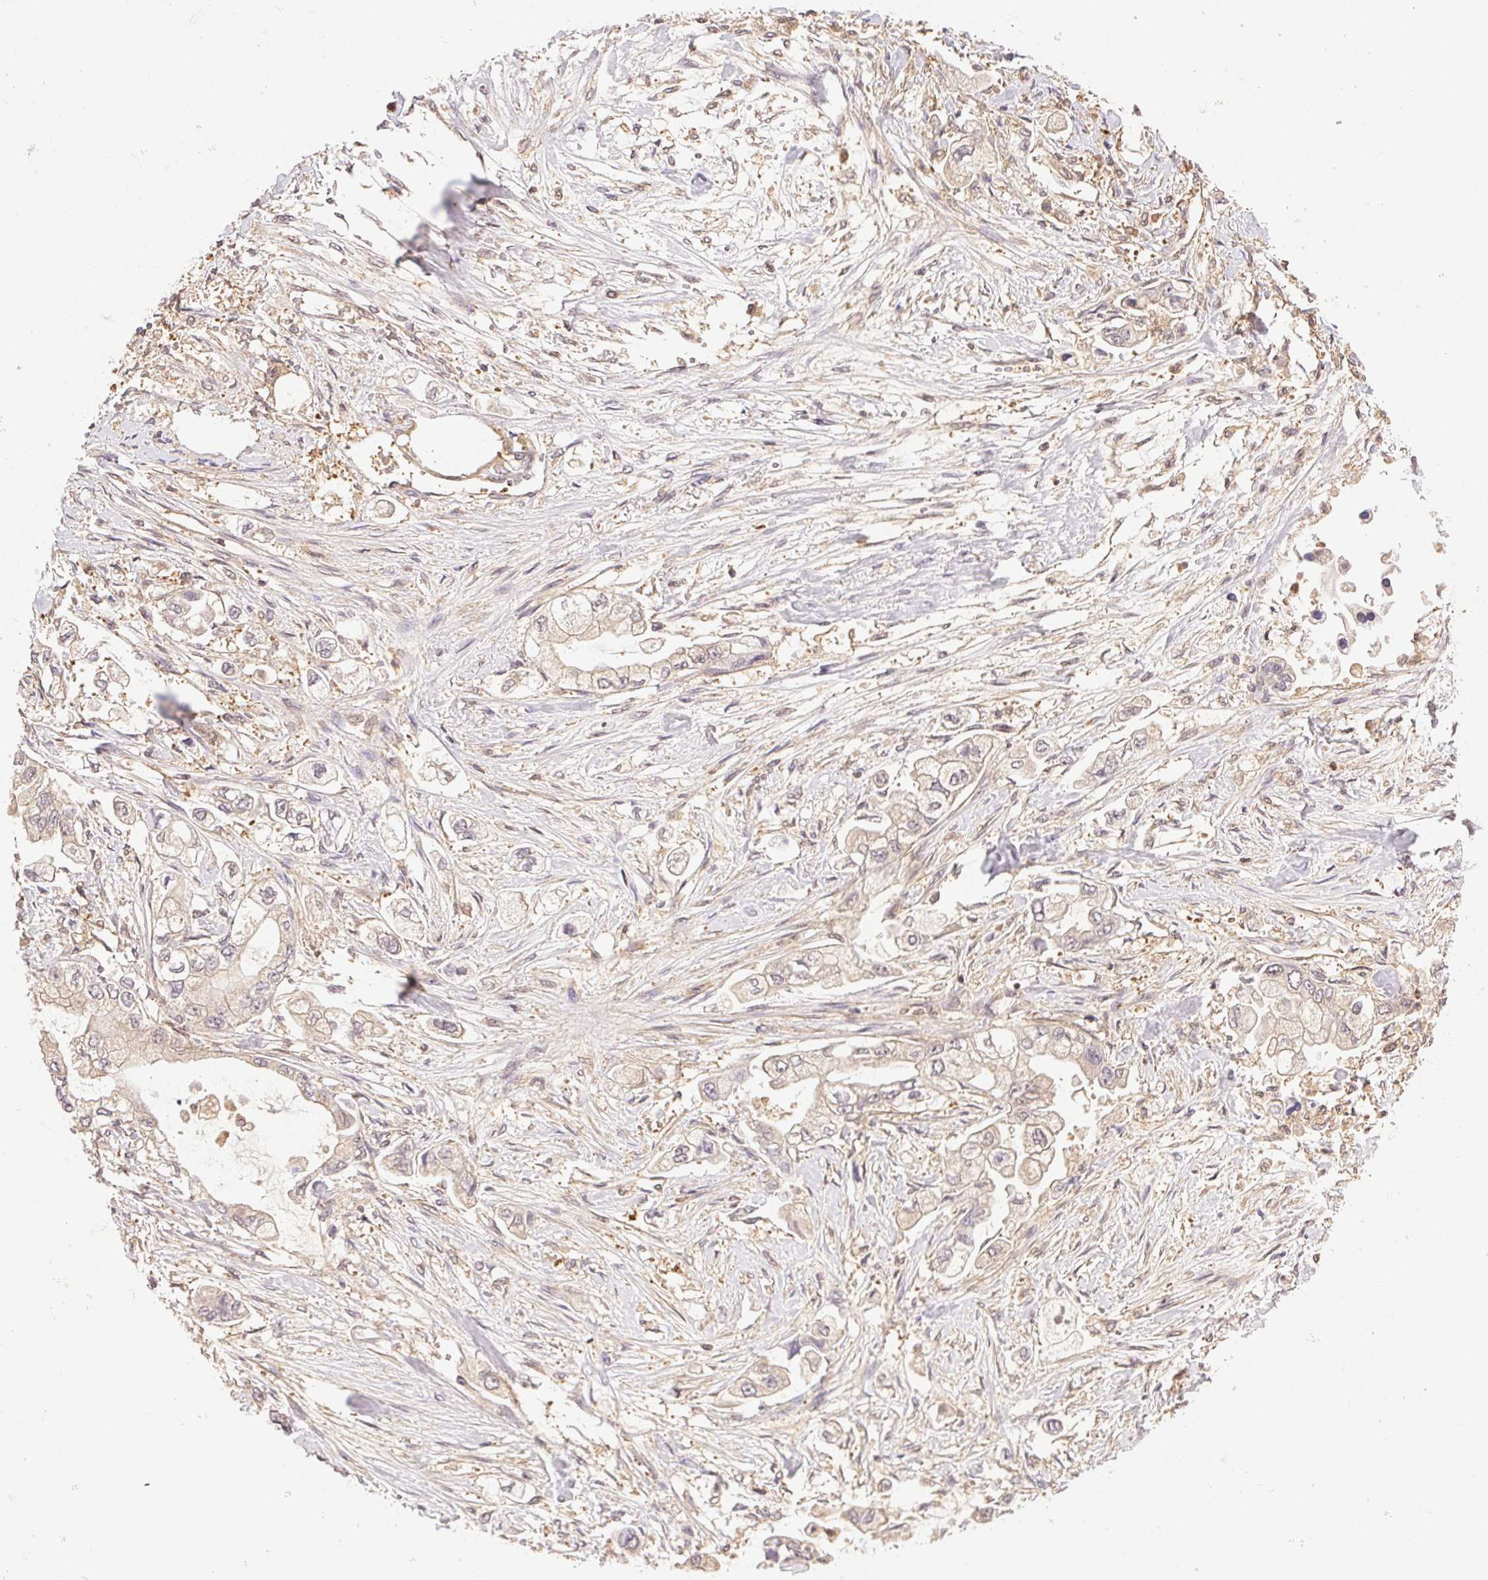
{"staining": {"intensity": "negative", "quantity": "none", "location": "none"}, "tissue": "stomach cancer", "cell_type": "Tumor cells", "image_type": "cancer", "snomed": [{"axis": "morphology", "description": "Adenocarcinoma, NOS"}, {"axis": "topography", "description": "Stomach"}], "caption": "Stomach cancer was stained to show a protein in brown. There is no significant staining in tumor cells.", "gene": "GDI2", "patient": {"sex": "male", "age": 62}}